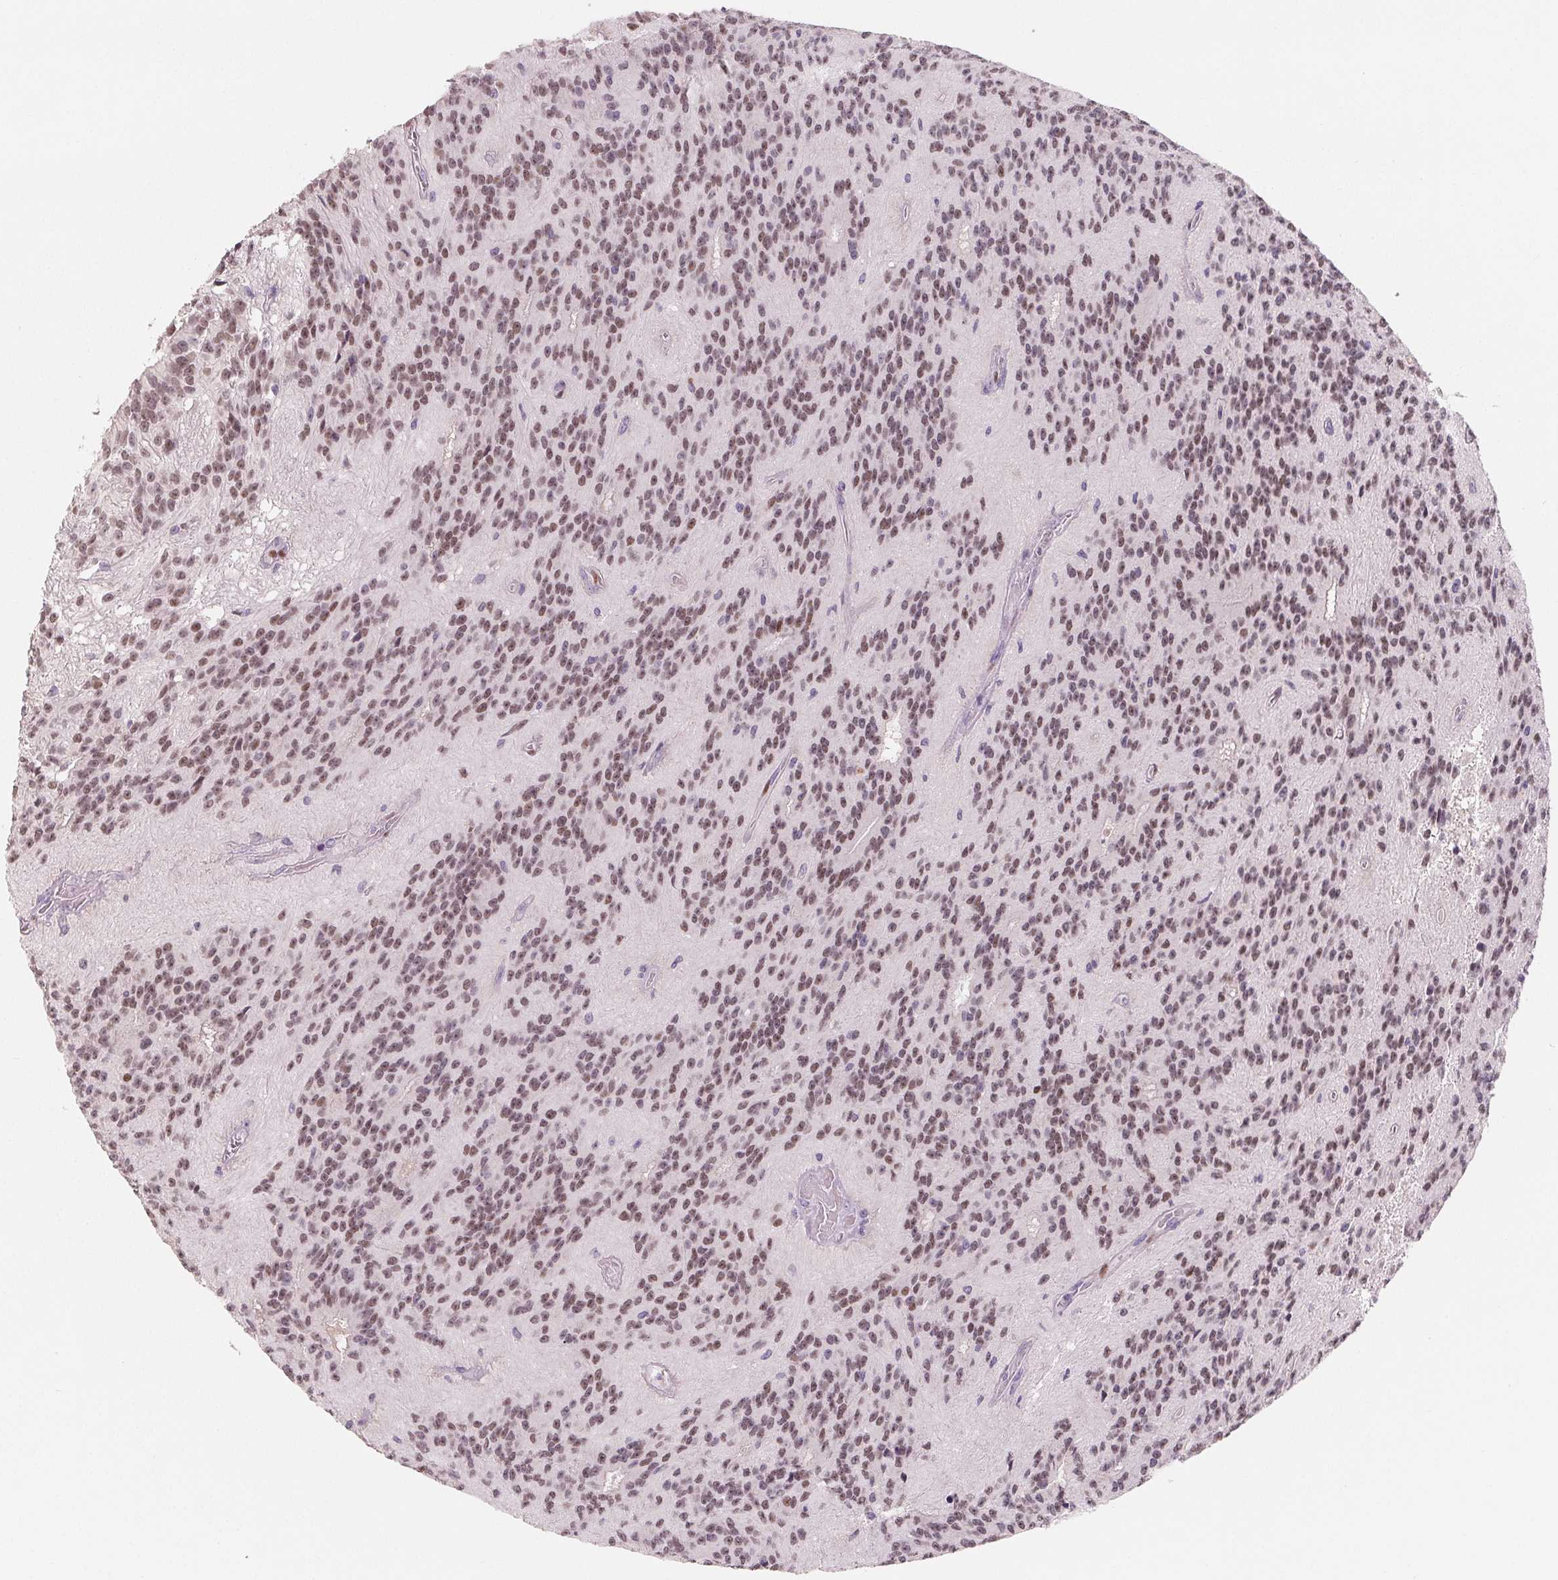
{"staining": {"intensity": "moderate", "quantity": ">75%", "location": "nuclear"}, "tissue": "glioma", "cell_type": "Tumor cells", "image_type": "cancer", "snomed": [{"axis": "morphology", "description": "Glioma, malignant, Low grade"}, {"axis": "topography", "description": "Brain"}], "caption": "Protein expression analysis of human malignant glioma (low-grade) reveals moderate nuclear positivity in about >75% of tumor cells.", "gene": "SMARCD3", "patient": {"sex": "male", "age": 31}}